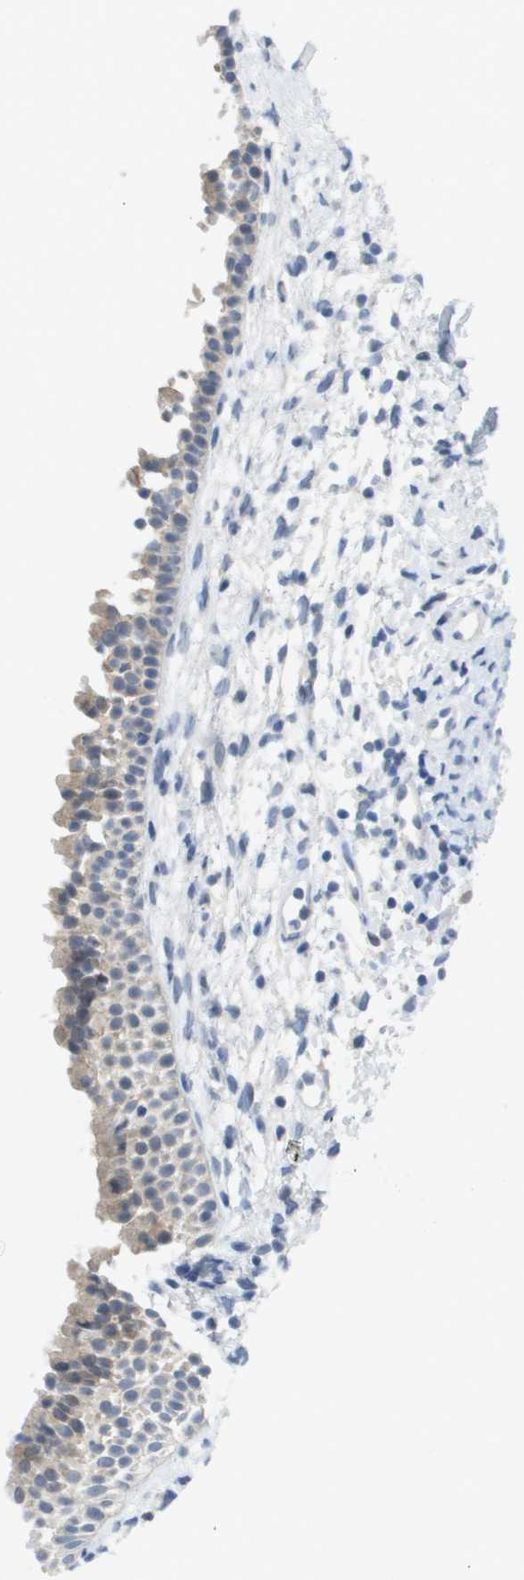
{"staining": {"intensity": "weak", "quantity": "<25%", "location": "cytoplasmic/membranous"}, "tissue": "nasopharynx", "cell_type": "Respiratory epithelial cells", "image_type": "normal", "snomed": [{"axis": "morphology", "description": "Normal tissue, NOS"}, {"axis": "topography", "description": "Nasopharynx"}], "caption": "Photomicrograph shows no significant protein staining in respiratory epithelial cells of unremarkable nasopharynx.", "gene": "PDE4A", "patient": {"sex": "male", "age": 22}}